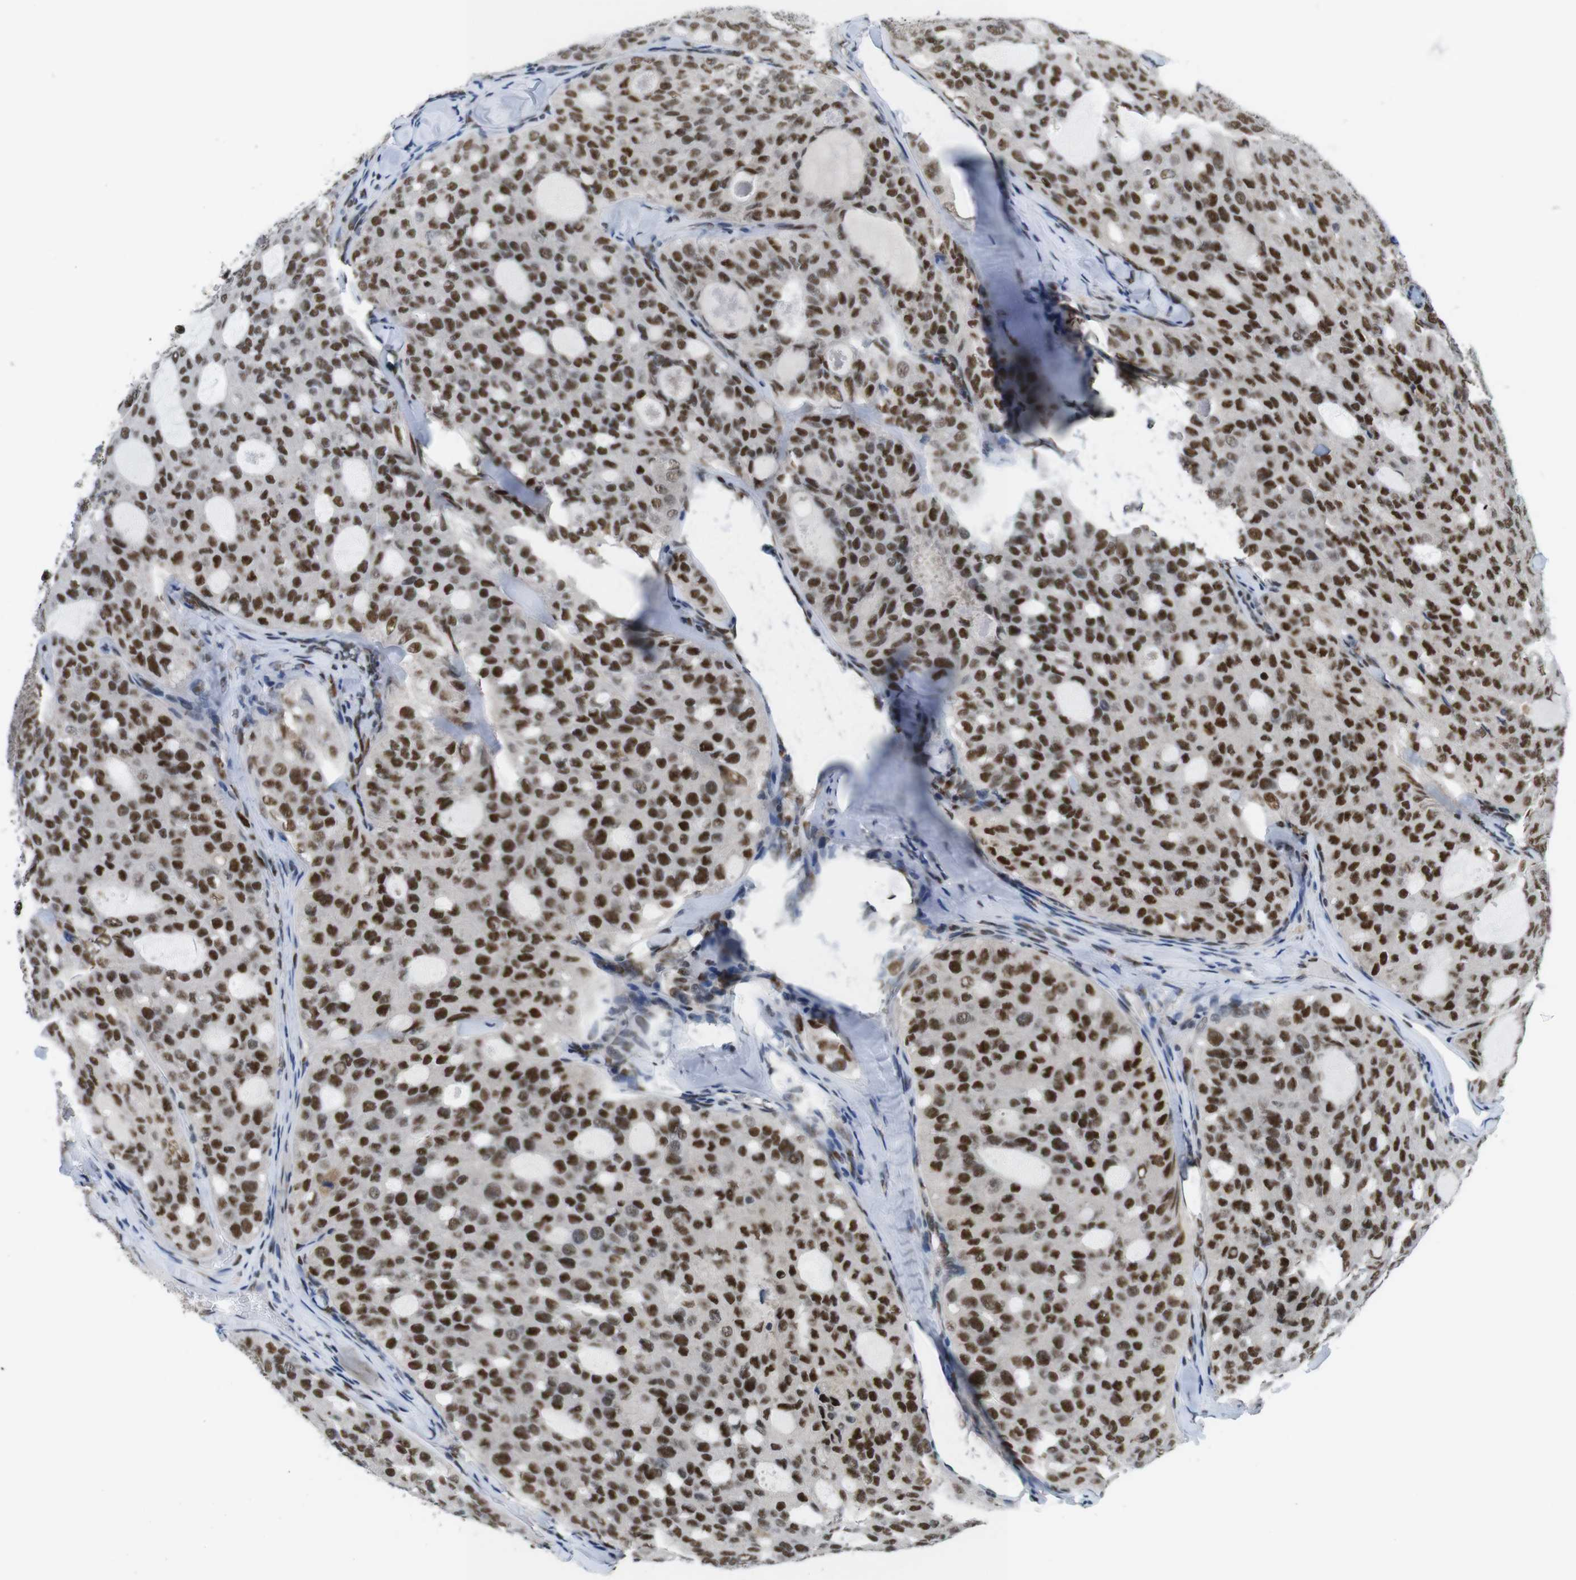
{"staining": {"intensity": "strong", "quantity": ">75%", "location": "nuclear"}, "tissue": "thyroid cancer", "cell_type": "Tumor cells", "image_type": "cancer", "snomed": [{"axis": "morphology", "description": "Follicular adenoma carcinoma, NOS"}, {"axis": "topography", "description": "Thyroid gland"}], "caption": "Immunohistochemical staining of follicular adenoma carcinoma (thyroid) shows strong nuclear protein positivity in about >75% of tumor cells.", "gene": "PSME3", "patient": {"sex": "male", "age": 75}}